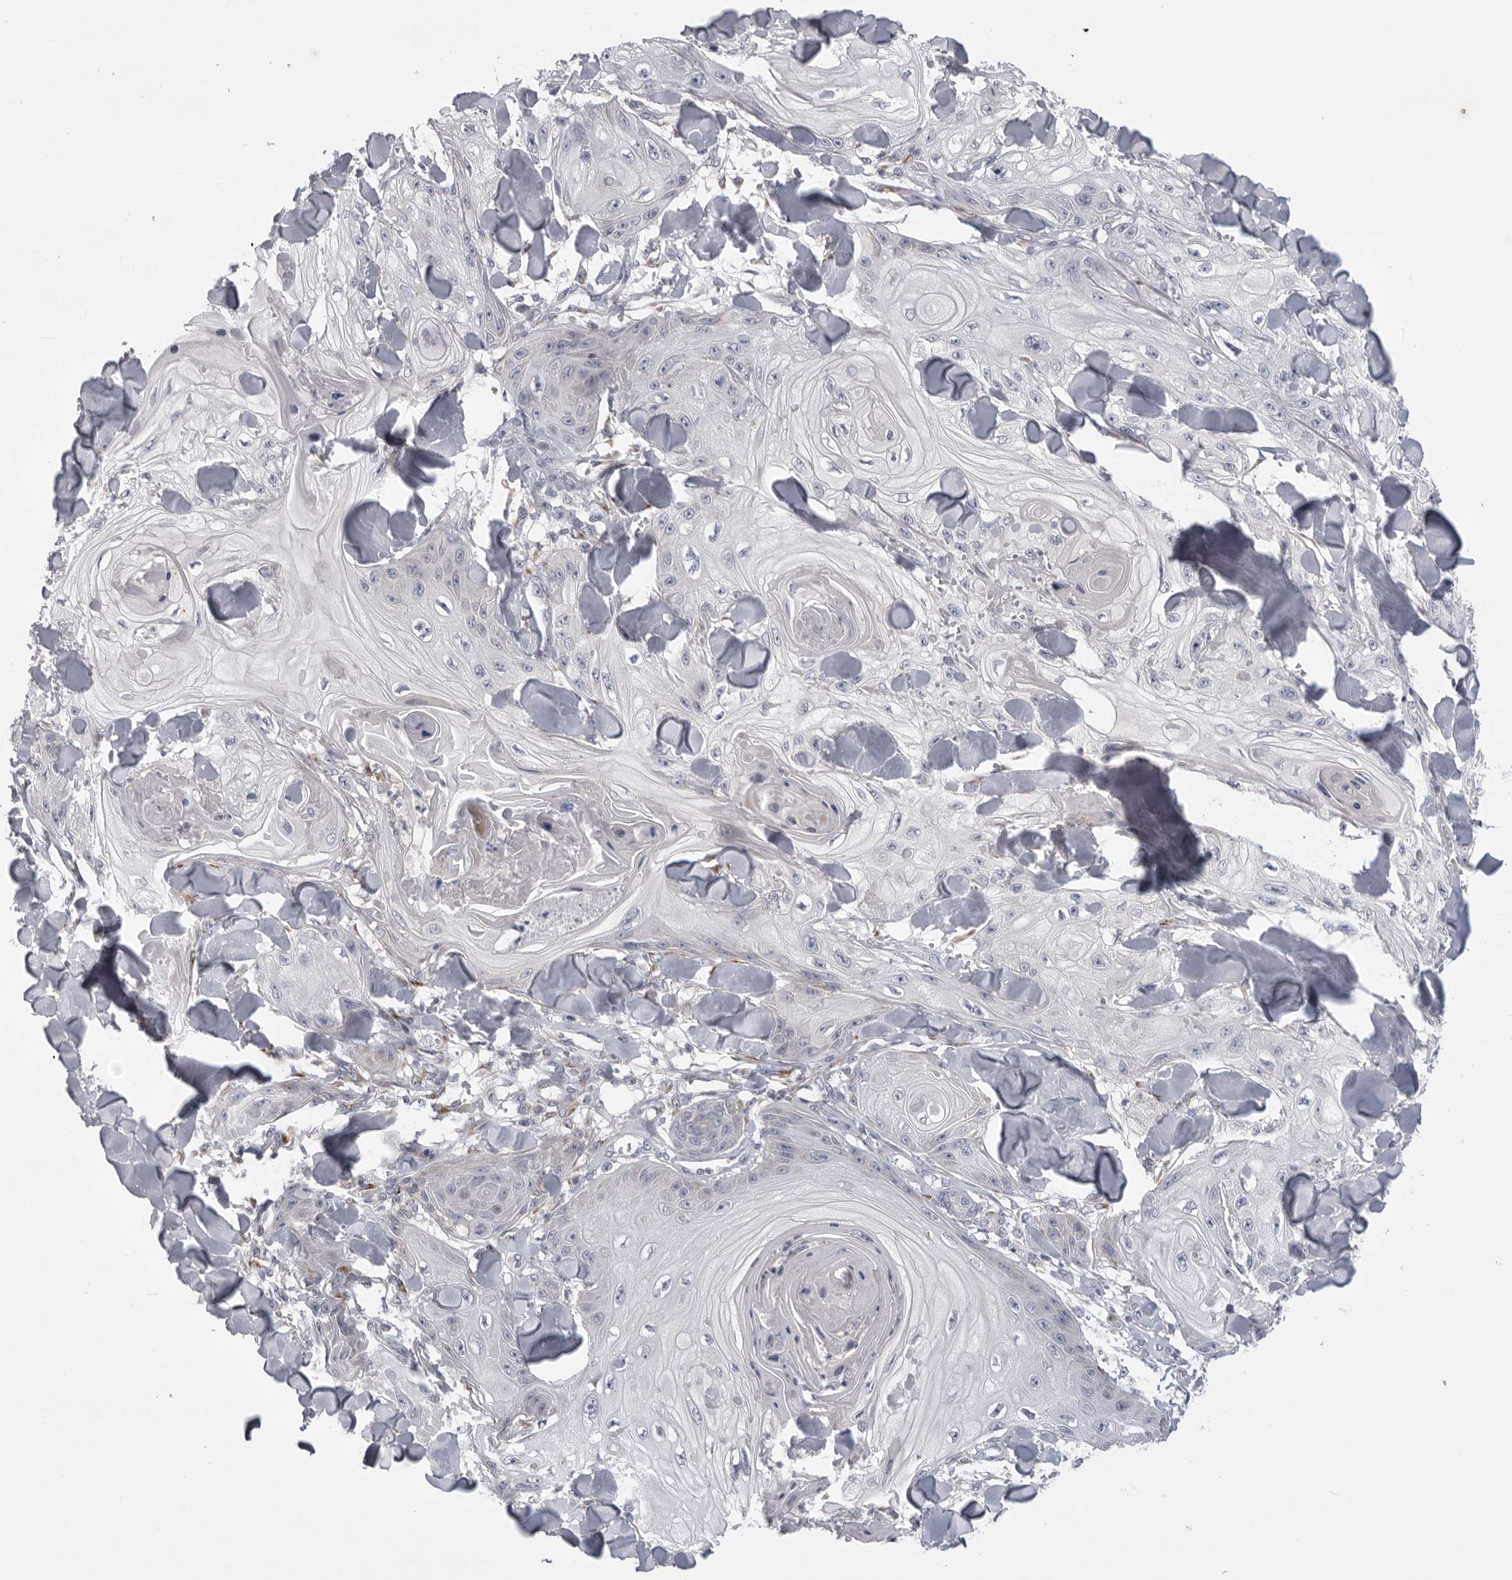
{"staining": {"intensity": "negative", "quantity": "none", "location": "none"}, "tissue": "skin cancer", "cell_type": "Tumor cells", "image_type": "cancer", "snomed": [{"axis": "morphology", "description": "Squamous cell carcinoma, NOS"}, {"axis": "topography", "description": "Skin"}], "caption": "High power microscopy photomicrograph of an immunohistochemistry (IHC) histopathology image of squamous cell carcinoma (skin), revealing no significant expression in tumor cells.", "gene": "USP24", "patient": {"sex": "male", "age": 74}}